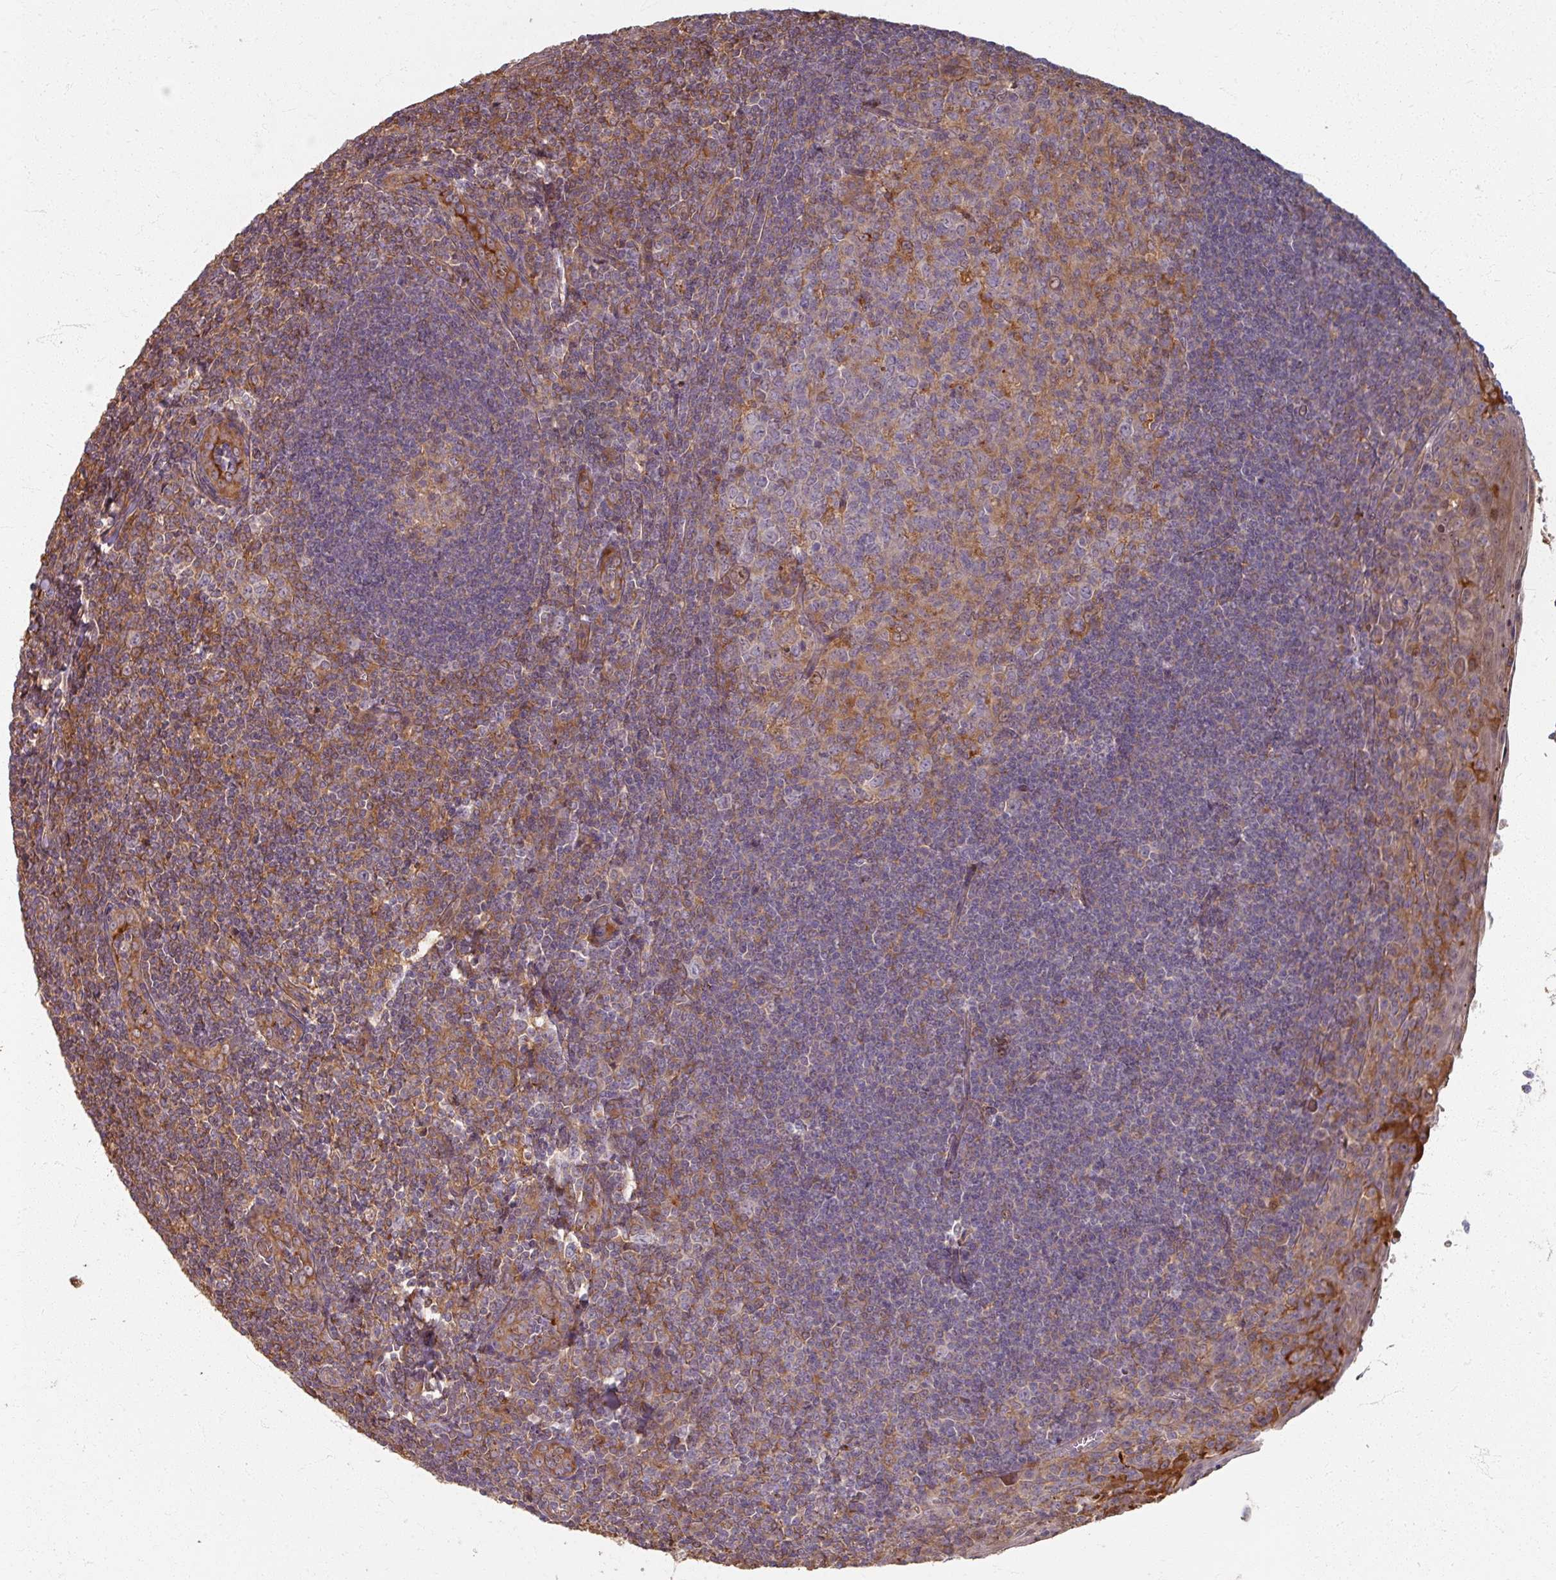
{"staining": {"intensity": "moderate", "quantity": "<25%", "location": "cytoplasmic/membranous"}, "tissue": "tonsil", "cell_type": "Germinal center cells", "image_type": "normal", "snomed": [{"axis": "morphology", "description": "Normal tissue, NOS"}, {"axis": "topography", "description": "Tonsil"}], "caption": "Moderate cytoplasmic/membranous positivity for a protein is present in about <25% of germinal center cells of normal tonsil using immunohistochemistry.", "gene": "CCDC68", "patient": {"sex": "male", "age": 27}}